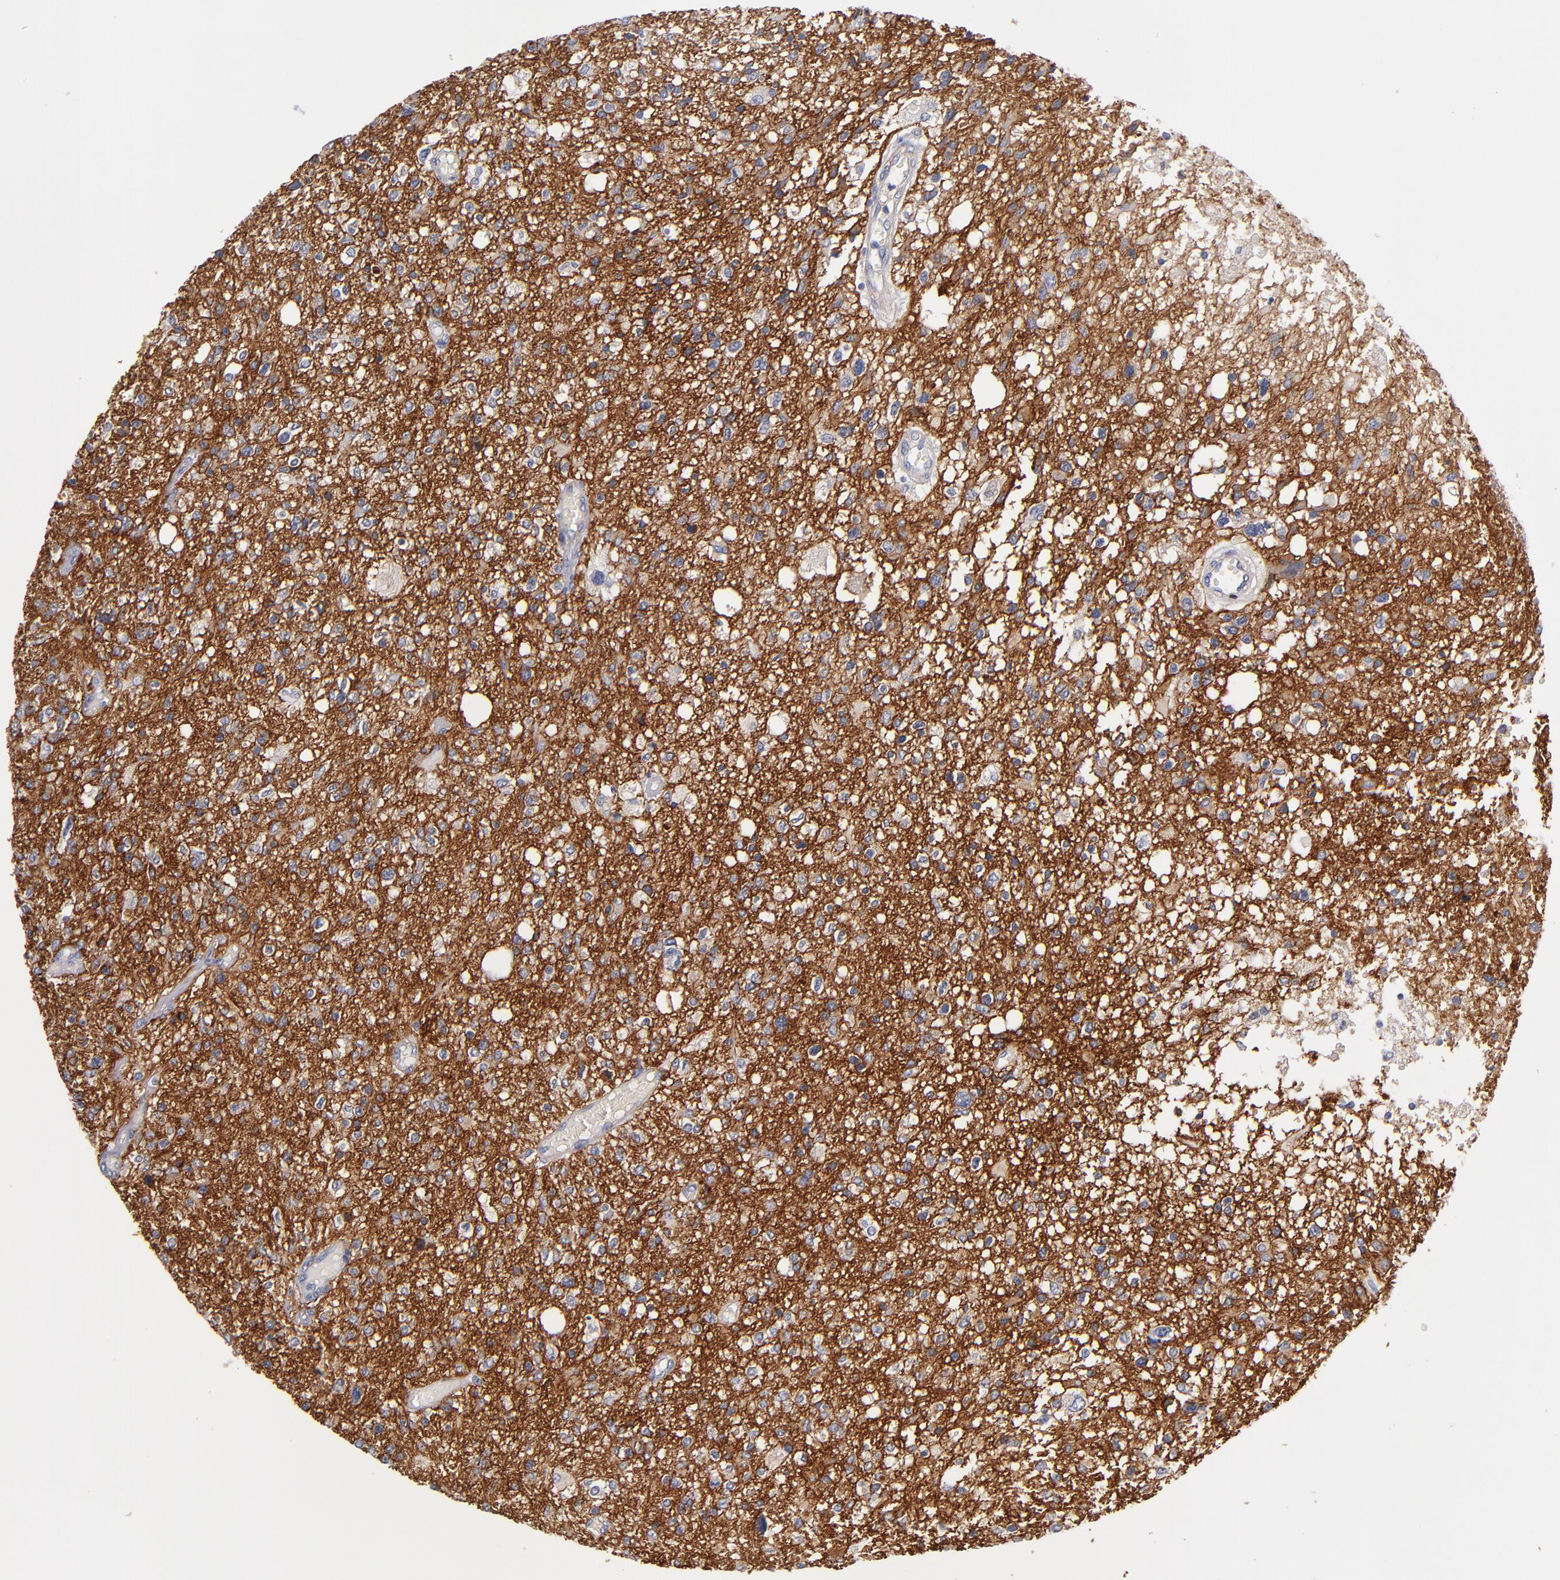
{"staining": {"intensity": "strong", "quantity": ">75%", "location": "cytoplasmic/membranous"}, "tissue": "glioma", "cell_type": "Tumor cells", "image_type": "cancer", "snomed": [{"axis": "morphology", "description": "Glioma, malignant, High grade"}, {"axis": "topography", "description": "Cerebral cortex"}], "caption": "High-magnification brightfield microscopy of malignant glioma (high-grade) stained with DAB (brown) and counterstained with hematoxylin (blue). tumor cells exhibit strong cytoplasmic/membranous expression is identified in approximately>75% of cells.", "gene": "PLSCR4", "patient": {"sex": "male", "age": 76}}